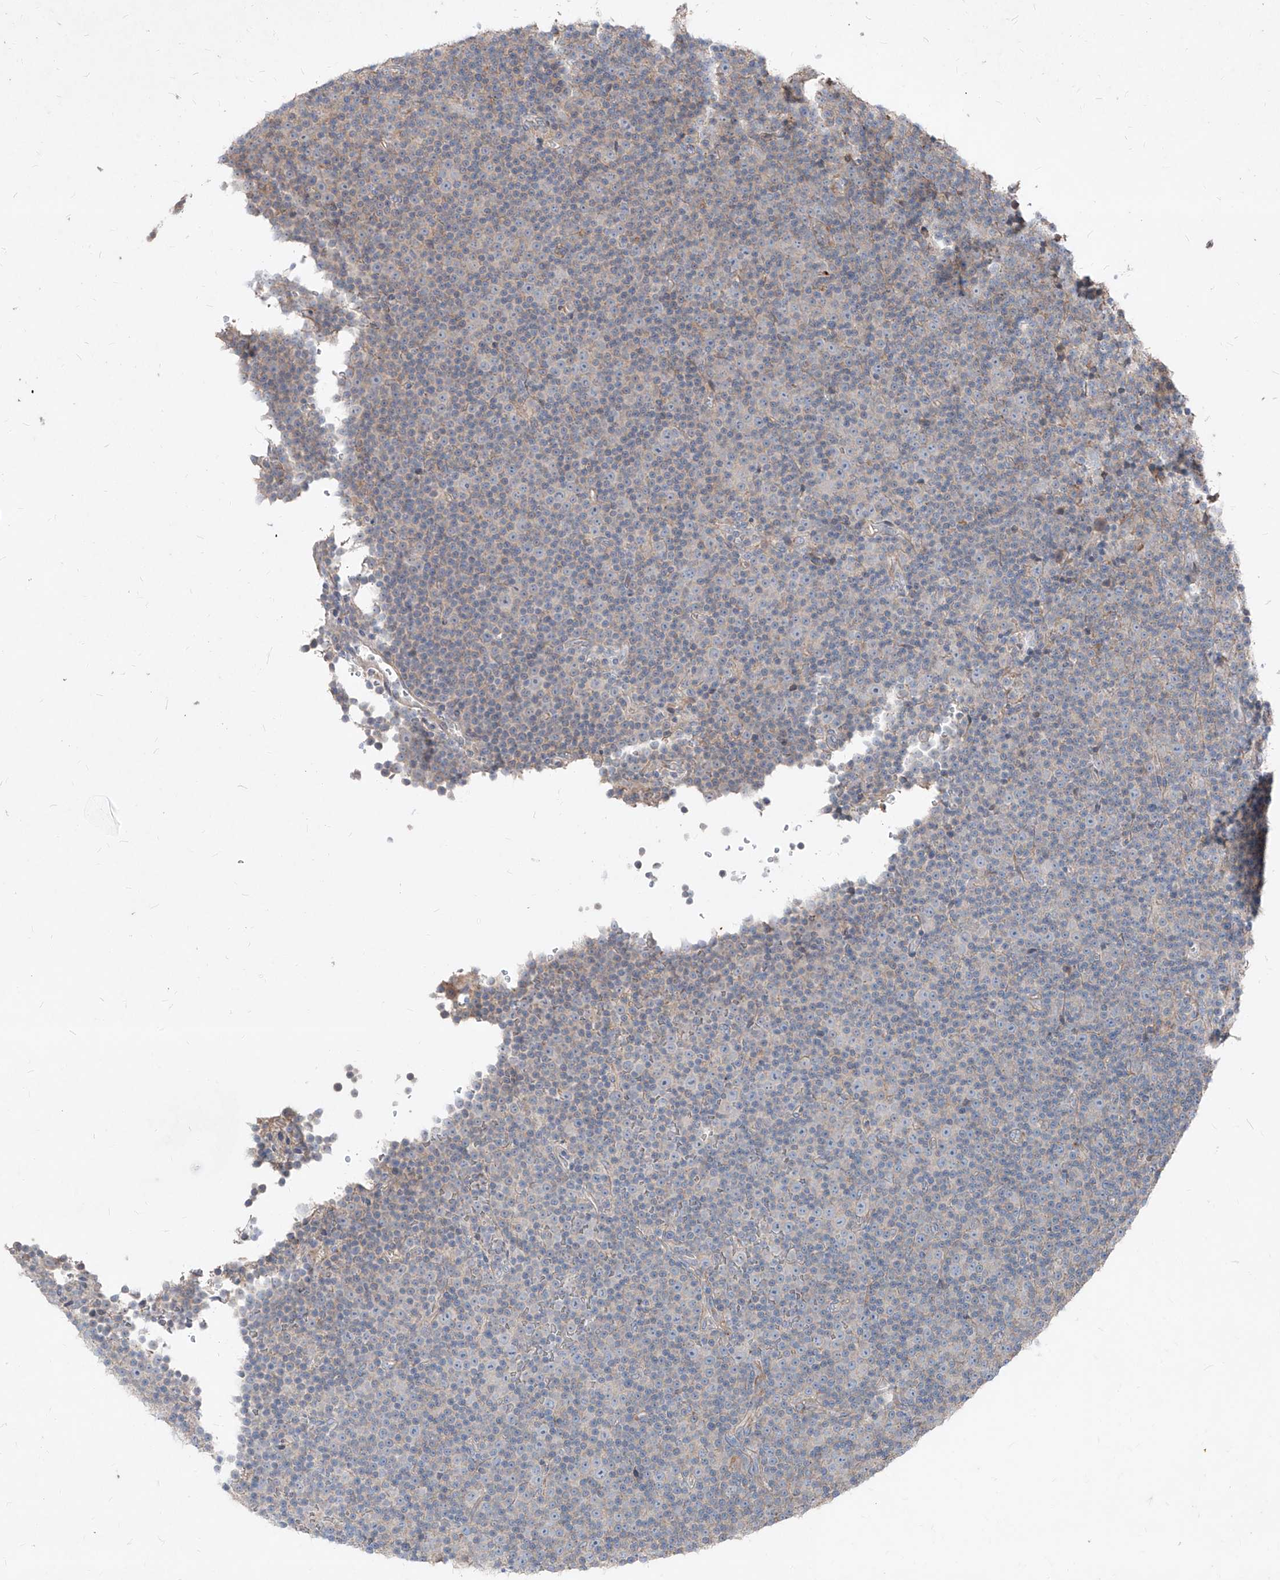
{"staining": {"intensity": "negative", "quantity": "none", "location": "none"}, "tissue": "lymphoma", "cell_type": "Tumor cells", "image_type": "cancer", "snomed": [{"axis": "morphology", "description": "Malignant lymphoma, non-Hodgkin's type, Low grade"}, {"axis": "topography", "description": "Lymph node"}], "caption": "Tumor cells are negative for protein expression in human lymphoma.", "gene": "UFD1", "patient": {"sex": "female", "age": 67}}